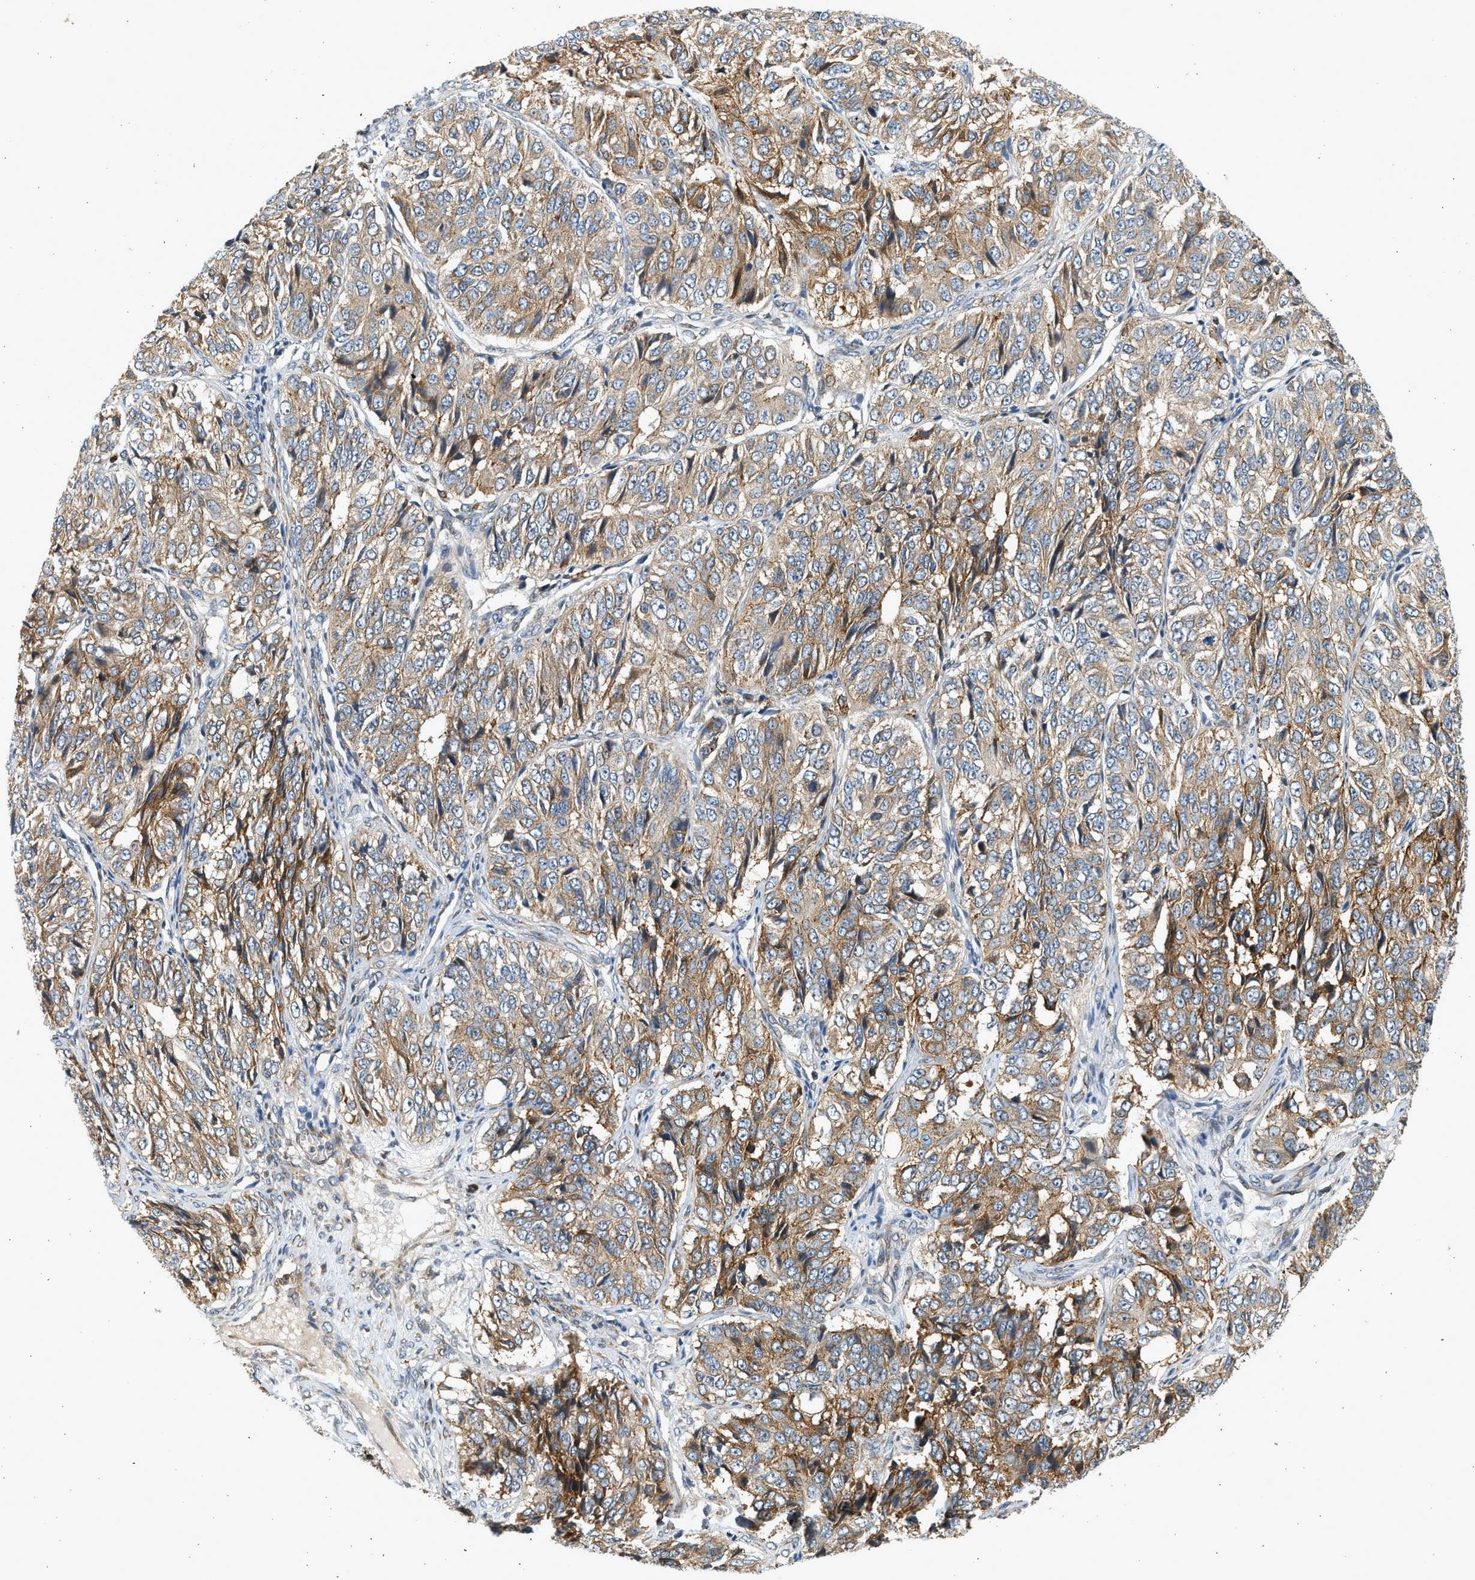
{"staining": {"intensity": "moderate", "quantity": ">75%", "location": "cytoplasmic/membranous"}, "tissue": "ovarian cancer", "cell_type": "Tumor cells", "image_type": "cancer", "snomed": [{"axis": "morphology", "description": "Carcinoma, endometroid"}, {"axis": "topography", "description": "Ovary"}], "caption": "A medium amount of moderate cytoplasmic/membranous staining is seen in approximately >75% of tumor cells in endometroid carcinoma (ovarian) tissue.", "gene": "NRSN2", "patient": {"sex": "female", "age": 51}}